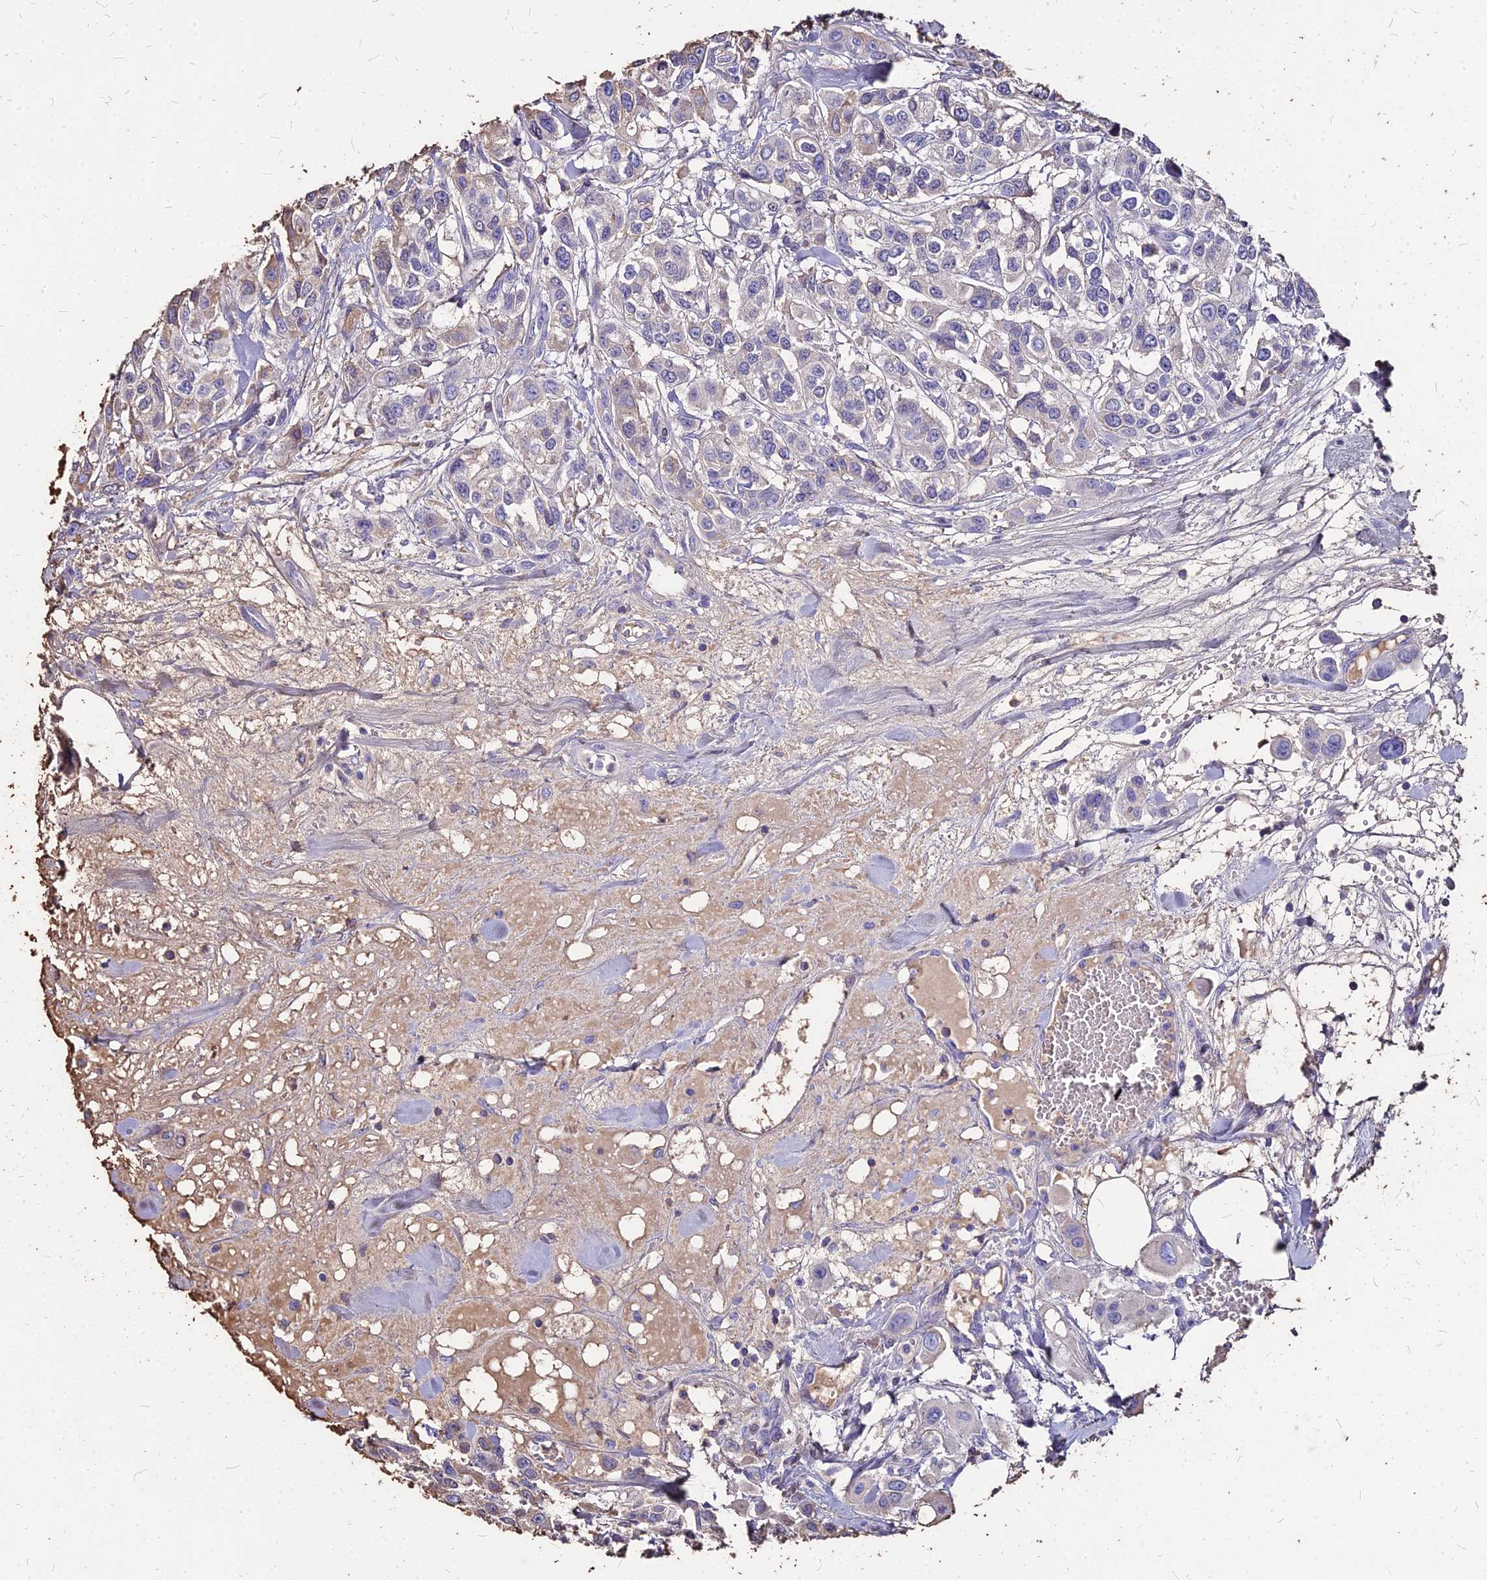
{"staining": {"intensity": "negative", "quantity": "none", "location": "none"}, "tissue": "urothelial cancer", "cell_type": "Tumor cells", "image_type": "cancer", "snomed": [{"axis": "morphology", "description": "Urothelial carcinoma, High grade"}, {"axis": "topography", "description": "Urinary bladder"}], "caption": "The histopathology image demonstrates no staining of tumor cells in urothelial cancer.", "gene": "NME5", "patient": {"sex": "male", "age": 67}}